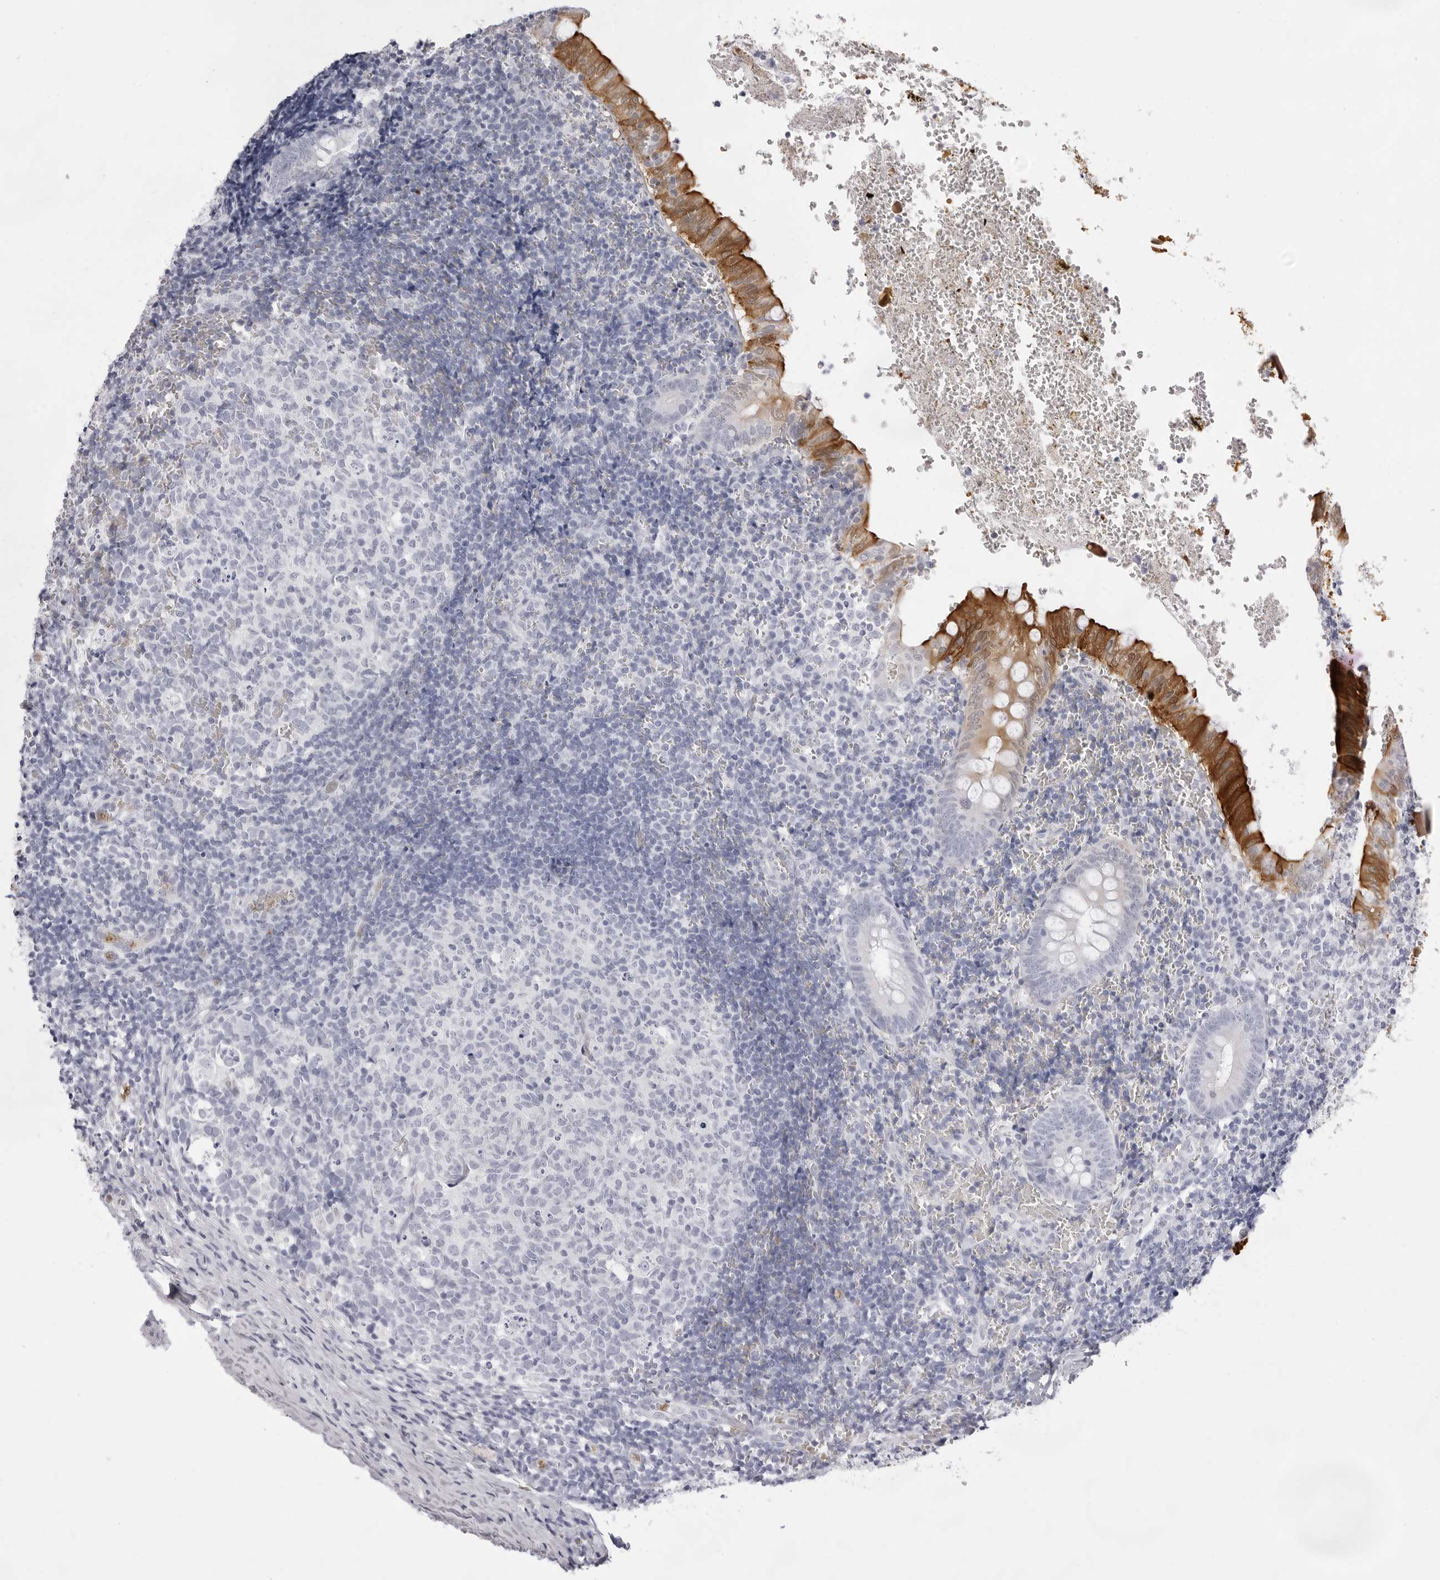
{"staining": {"intensity": "strong", "quantity": "25%-75%", "location": "cytoplasmic/membranous"}, "tissue": "appendix", "cell_type": "Glandular cells", "image_type": "normal", "snomed": [{"axis": "morphology", "description": "Normal tissue, NOS"}, {"axis": "topography", "description": "Appendix"}], "caption": "A brown stain shows strong cytoplasmic/membranous staining of a protein in glandular cells of normal appendix. Immunohistochemistry stains the protein of interest in brown and the nuclei are stained blue.", "gene": "SPTA1", "patient": {"sex": "male", "age": 8}}